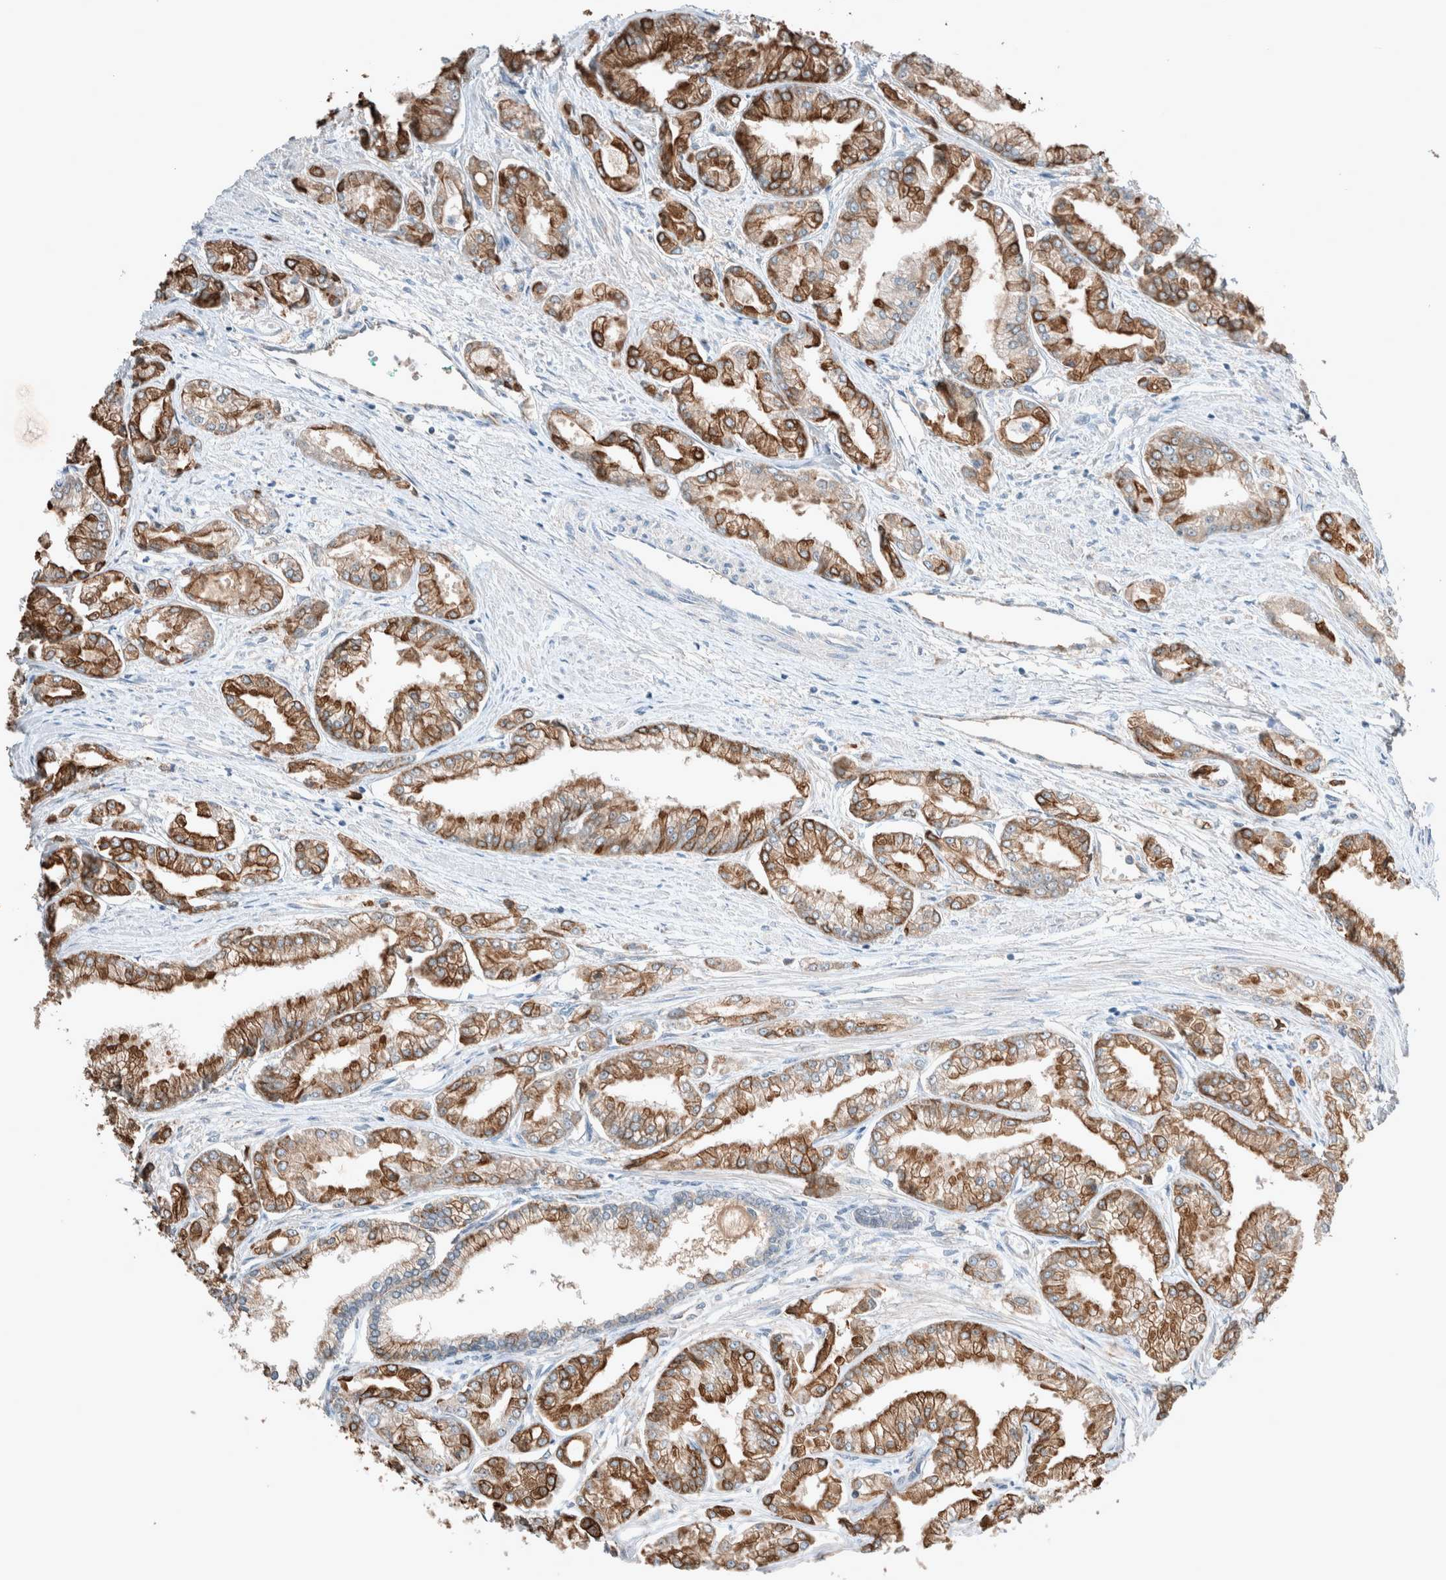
{"staining": {"intensity": "moderate", "quantity": ">75%", "location": "cytoplasmic/membranous"}, "tissue": "prostate cancer", "cell_type": "Tumor cells", "image_type": "cancer", "snomed": [{"axis": "morphology", "description": "Adenocarcinoma, Low grade"}, {"axis": "topography", "description": "Prostate"}], "caption": "Brown immunohistochemical staining in low-grade adenocarcinoma (prostate) shows moderate cytoplasmic/membranous staining in approximately >75% of tumor cells.", "gene": "RALGDS", "patient": {"sex": "male", "age": 52}}